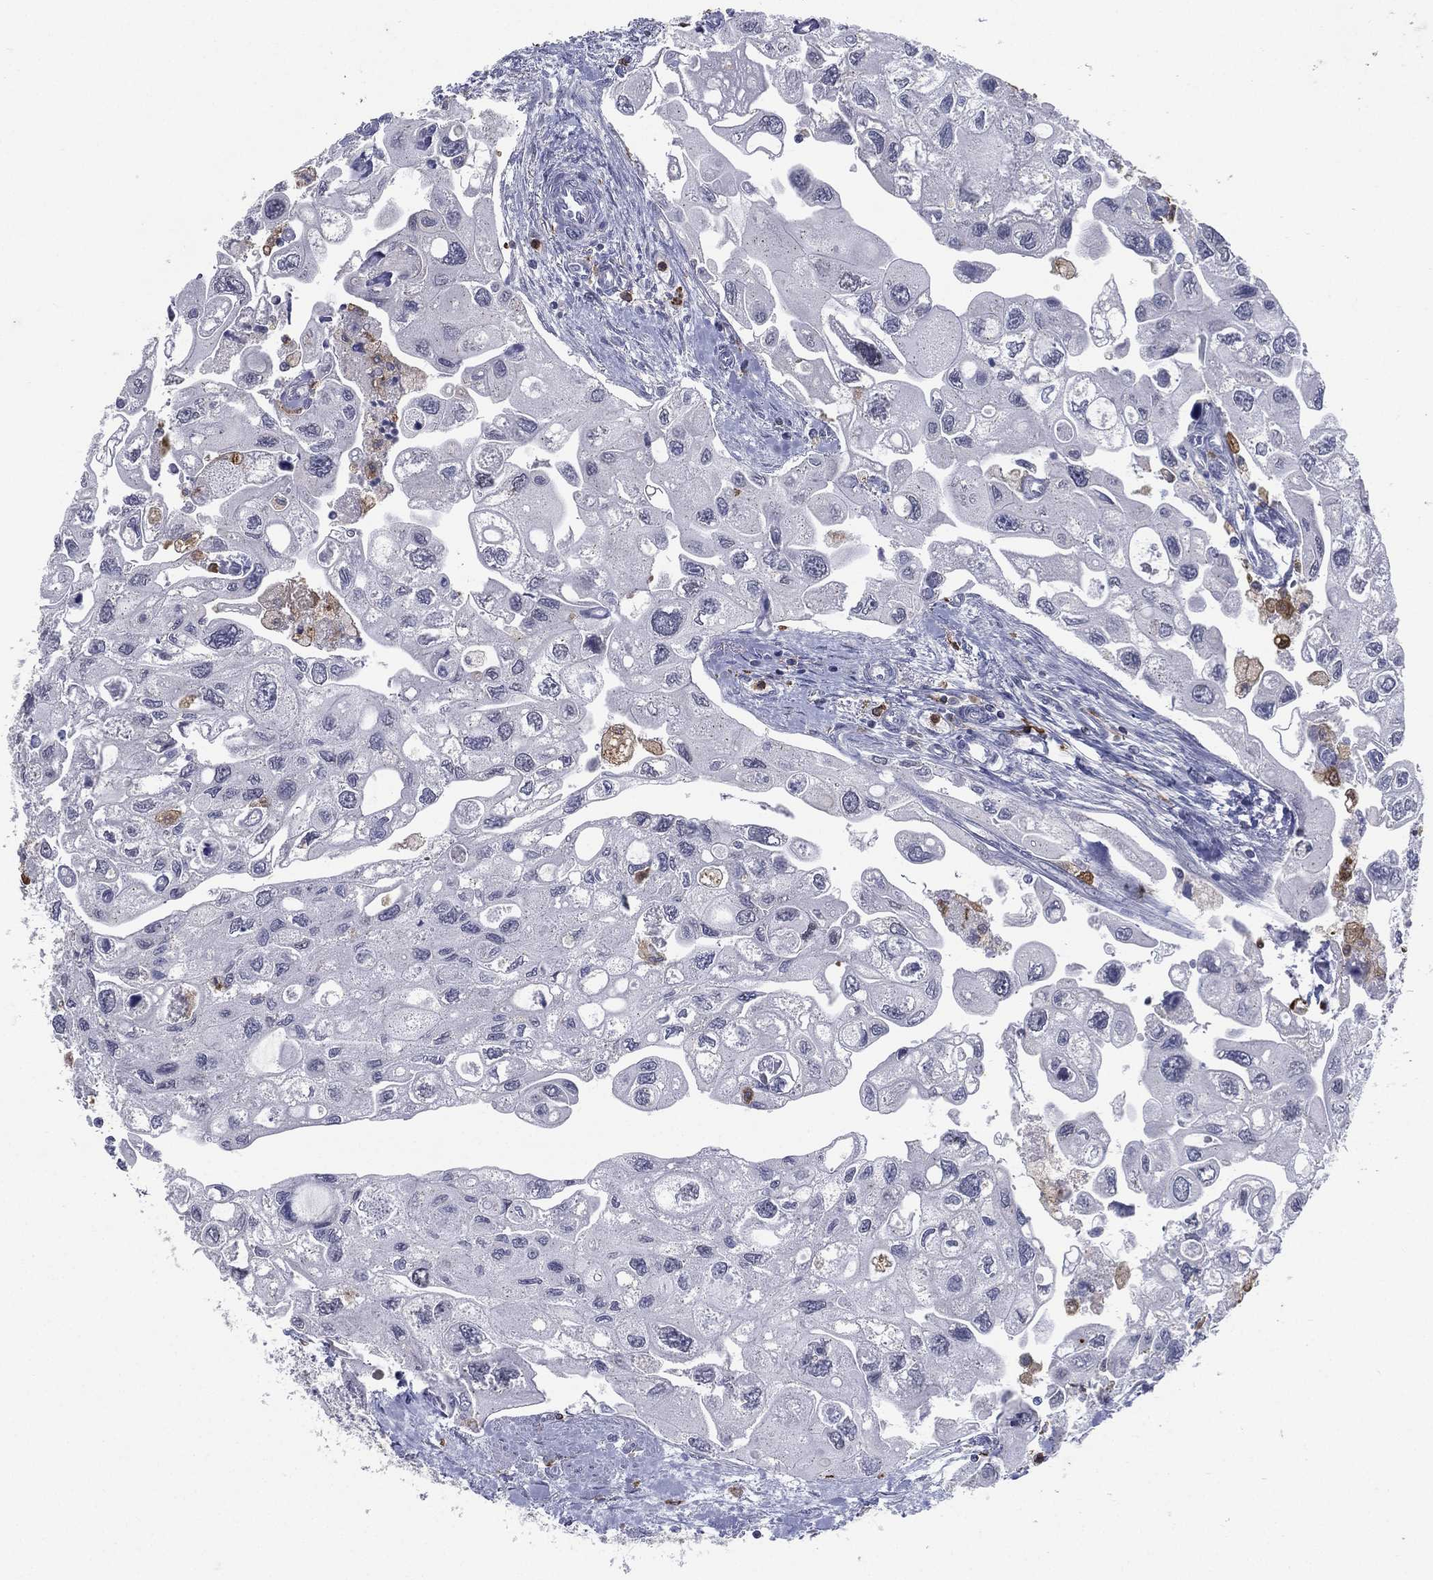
{"staining": {"intensity": "negative", "quantity": "none", "location": "none"}, "tissue": "urothelial cancer", "cell_type": "Tumor cells", "image_type": "cancer", "snomed": [{"axis": "morphology", "description": "Urothelial carcinoma, High grade"}, {"axis": "topography", "description": "Urinary bladder"}], "caption": "Tumor cells are negative for protein expression in human high-grade urothelial carcinoma.", "gene": "EVI2B", "patient": {"sex": "male", "age": 59}}